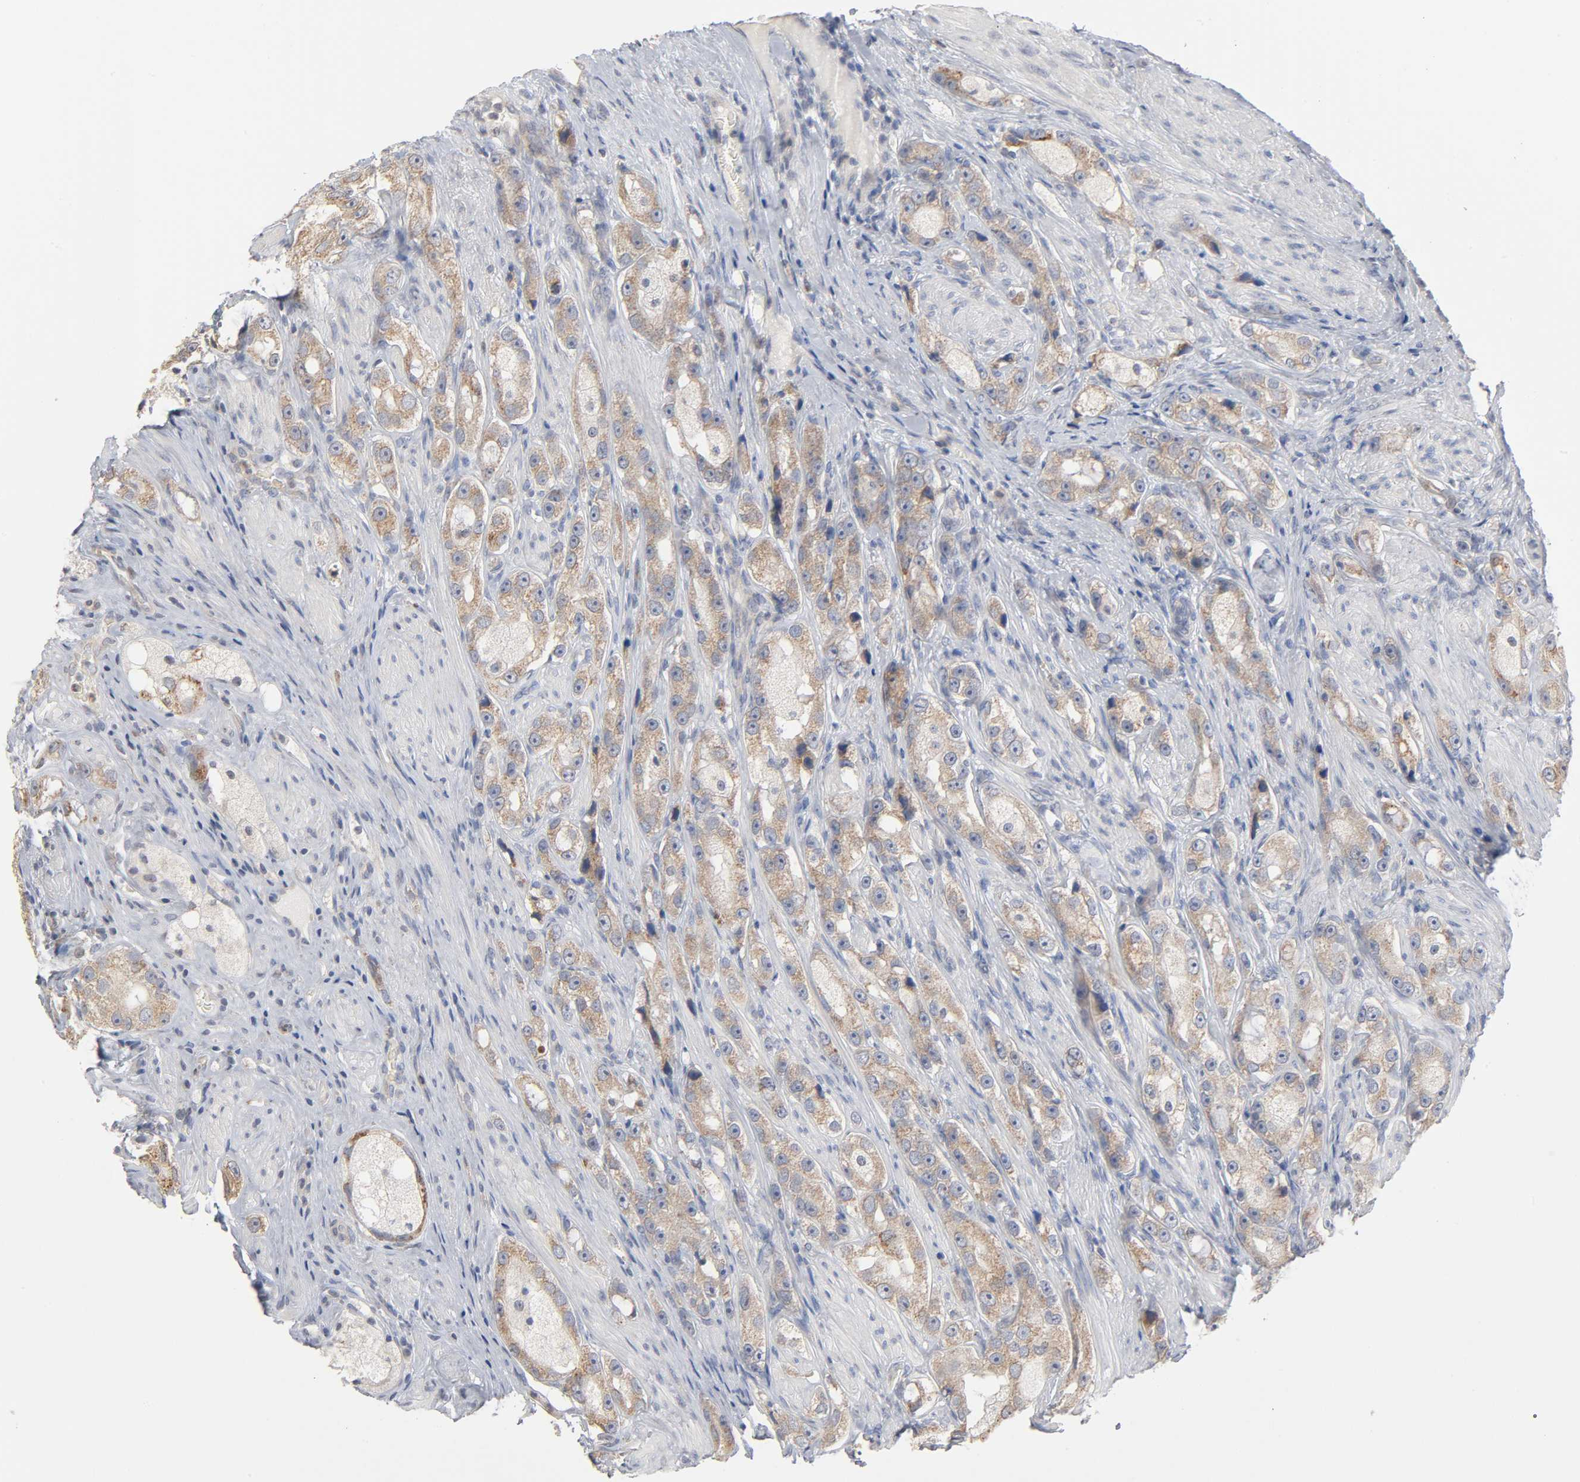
{"staining": {"intensity": "moderate", "quantity": ">75%", "location": "cytoplasmic/membranous"}, "tissue": "prostate cancer", "cell_type": "Tumor cells", "image_type": "cancer", "snomed": [{"axis": "morphology", "description": "Adenocarcinoma, High grade"}, {"axis": "topography", "description": "Prostate"}], "caption": "This micrograph shows high-grade adenocarcinoma (prostate) stained with immunohistochemistry (IHC) to label a protein in brown. The cytoplasmic/membranous of tumor cells show moderate positivity for the protein. Nuclei are counter-stained blue.", "gene": "AK7", "patient": {"sex": "male", "age": 63}}